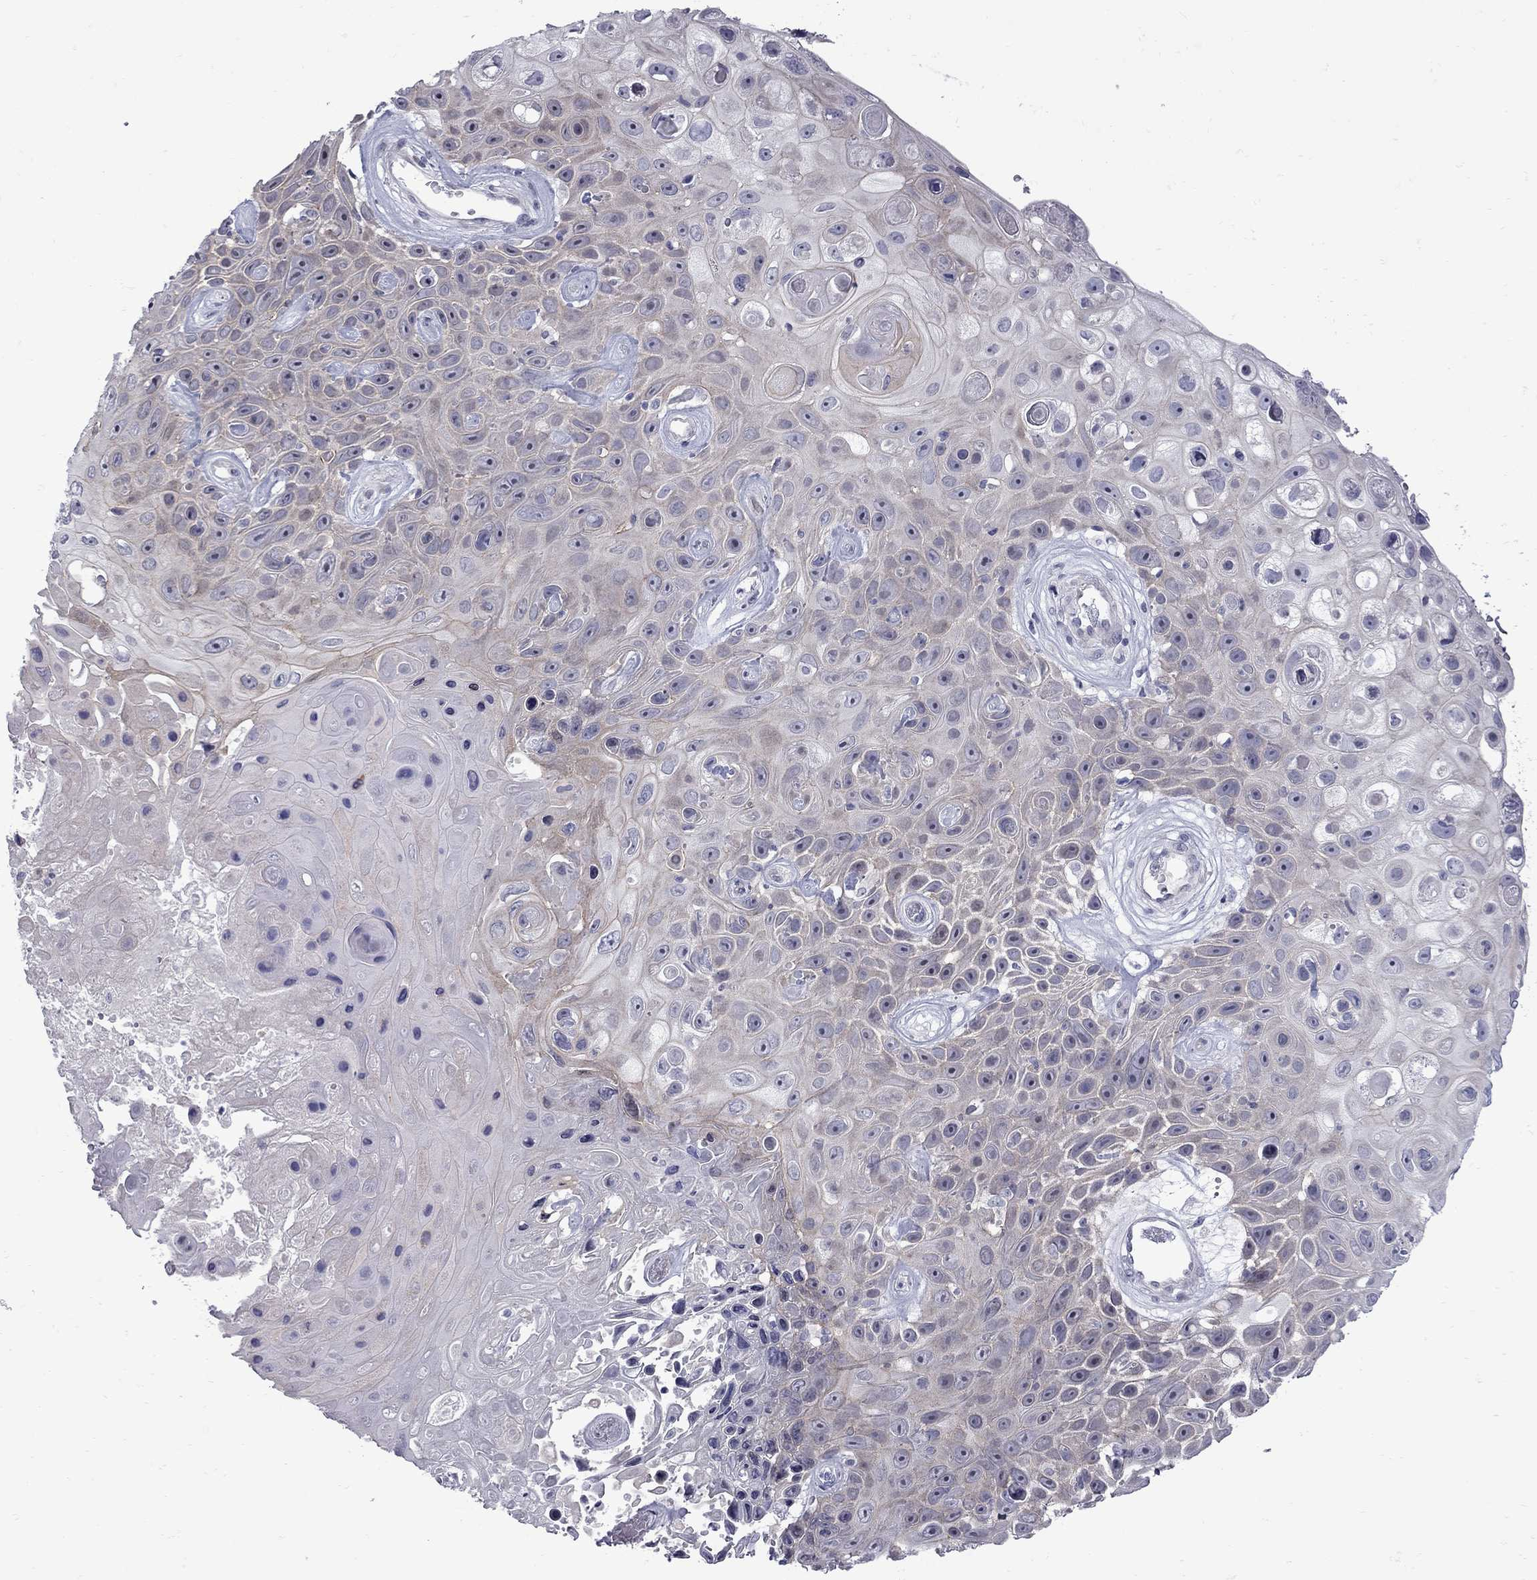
{"staining": {"intensity": "weak", "quantity": "<25%", "location": "cytoplasmic/membranous"}, "tissue": "skin cancer", "cell_type": "Tumor cells", "image_type": "cancer", "snomed": [{"axis": "morphology", "description": "Squamous cell carcinoma, NOS"}, {"axis": "topography", "description": "Skin"}], "caption": "An immunohistochemistry (IHC) photomicrograph of skin cancer (squamous cell carcinoma) is shown. There is no staining in tumor cells of skin cancer (squamous cell carcinoma).", "gene": "NRARP", "patient": {"sex": "male", "age": 82}}